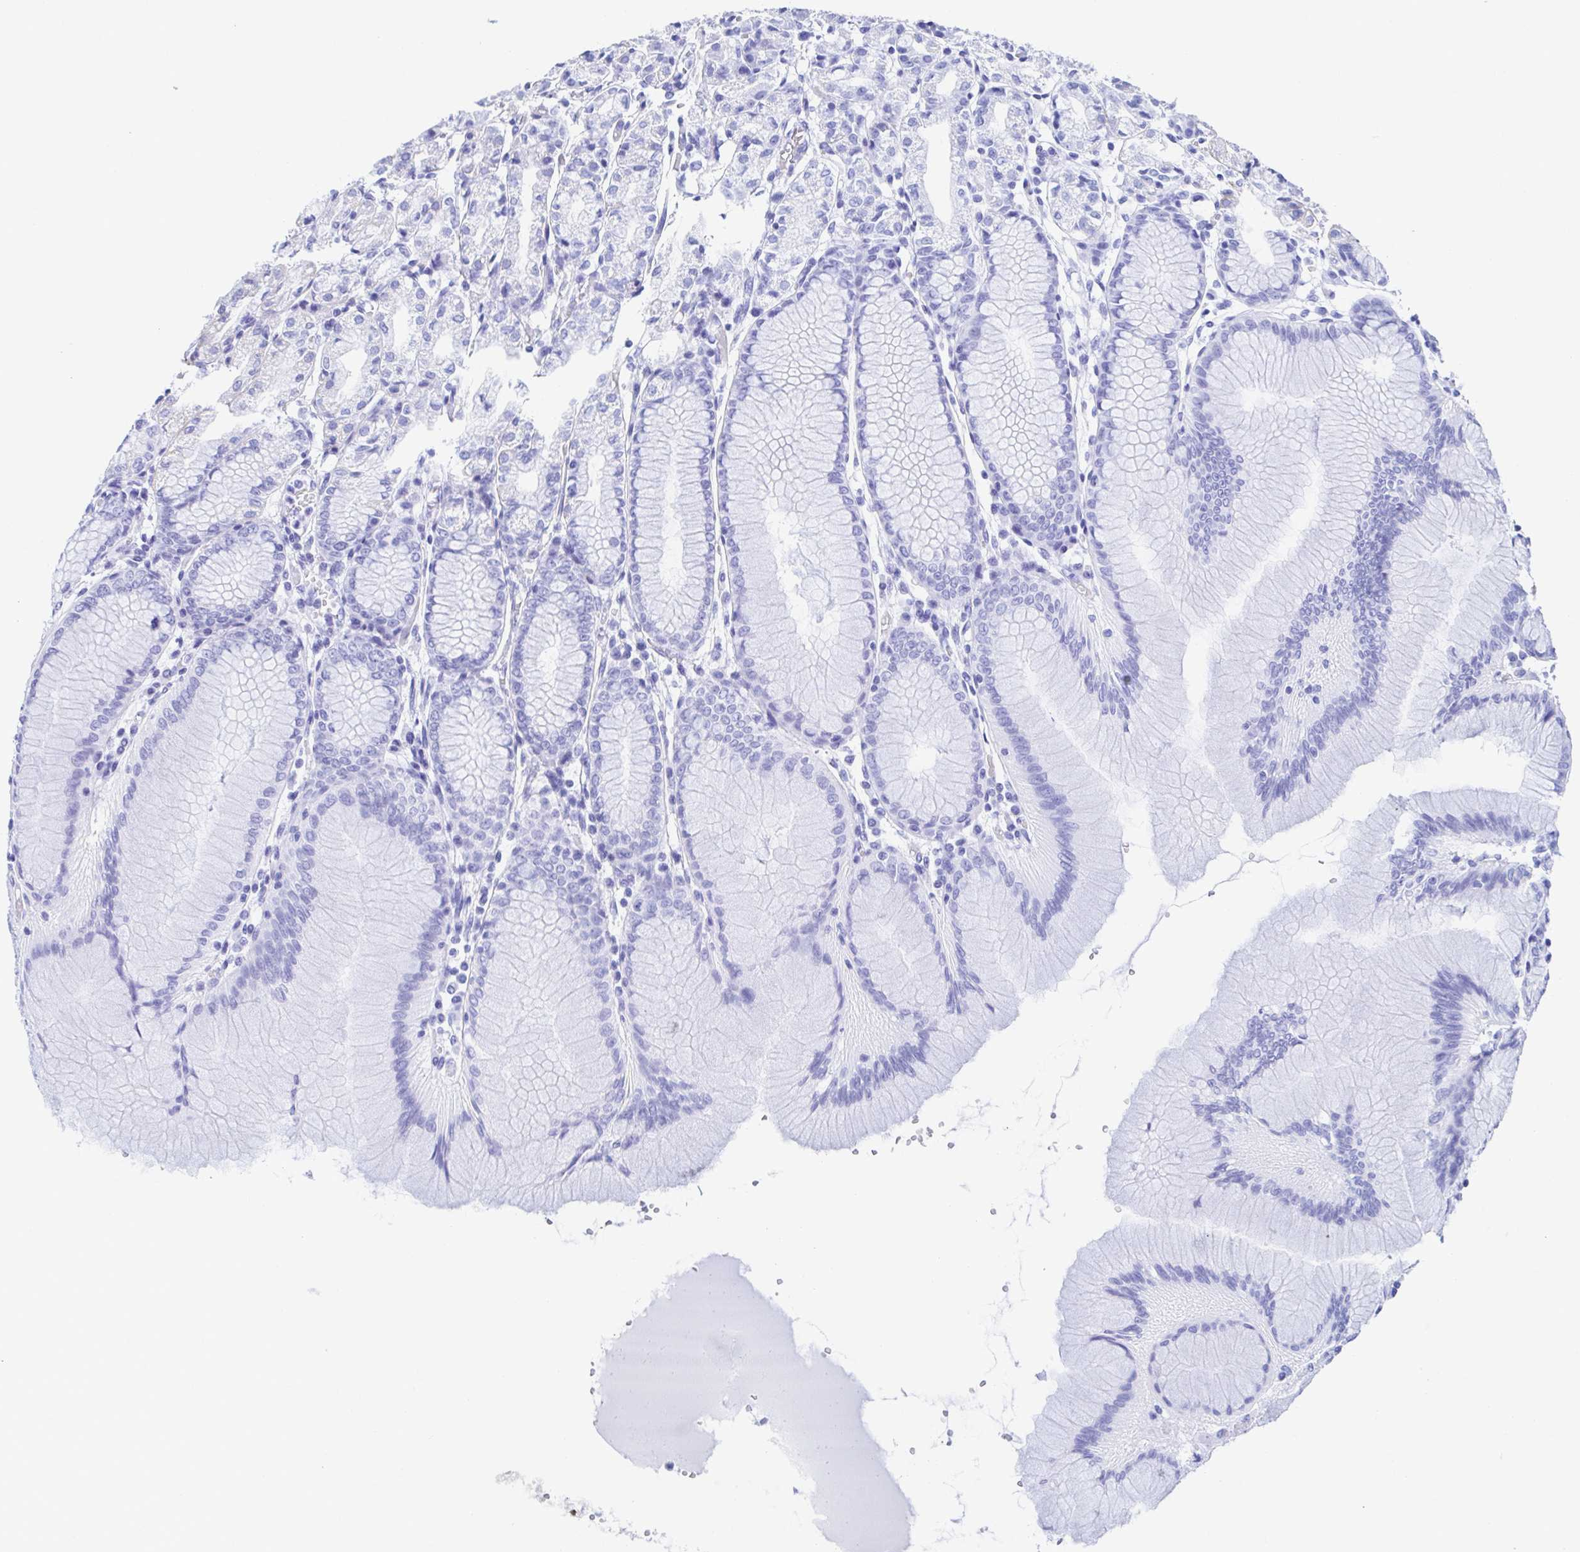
{"staining": {"intensity": "moderate", "quantity": "<25%", "location": "cytoplasmic/membranous"}, "tissue": "stomach", "cell_type": "Glandular cells", "image_type": "normal", "snomed": [{"axis": "morphology", "description": "Normal tissue, NOS"}, {"axis": "topography", "description": "Stomach"}], "caption": "An image of stomach stained for a protein demonstrates moderate cytoplasmic/membranous brown staining in glandular cells.", "gene": "CDH2", "patient": {"sex": "female", "age": 57}}